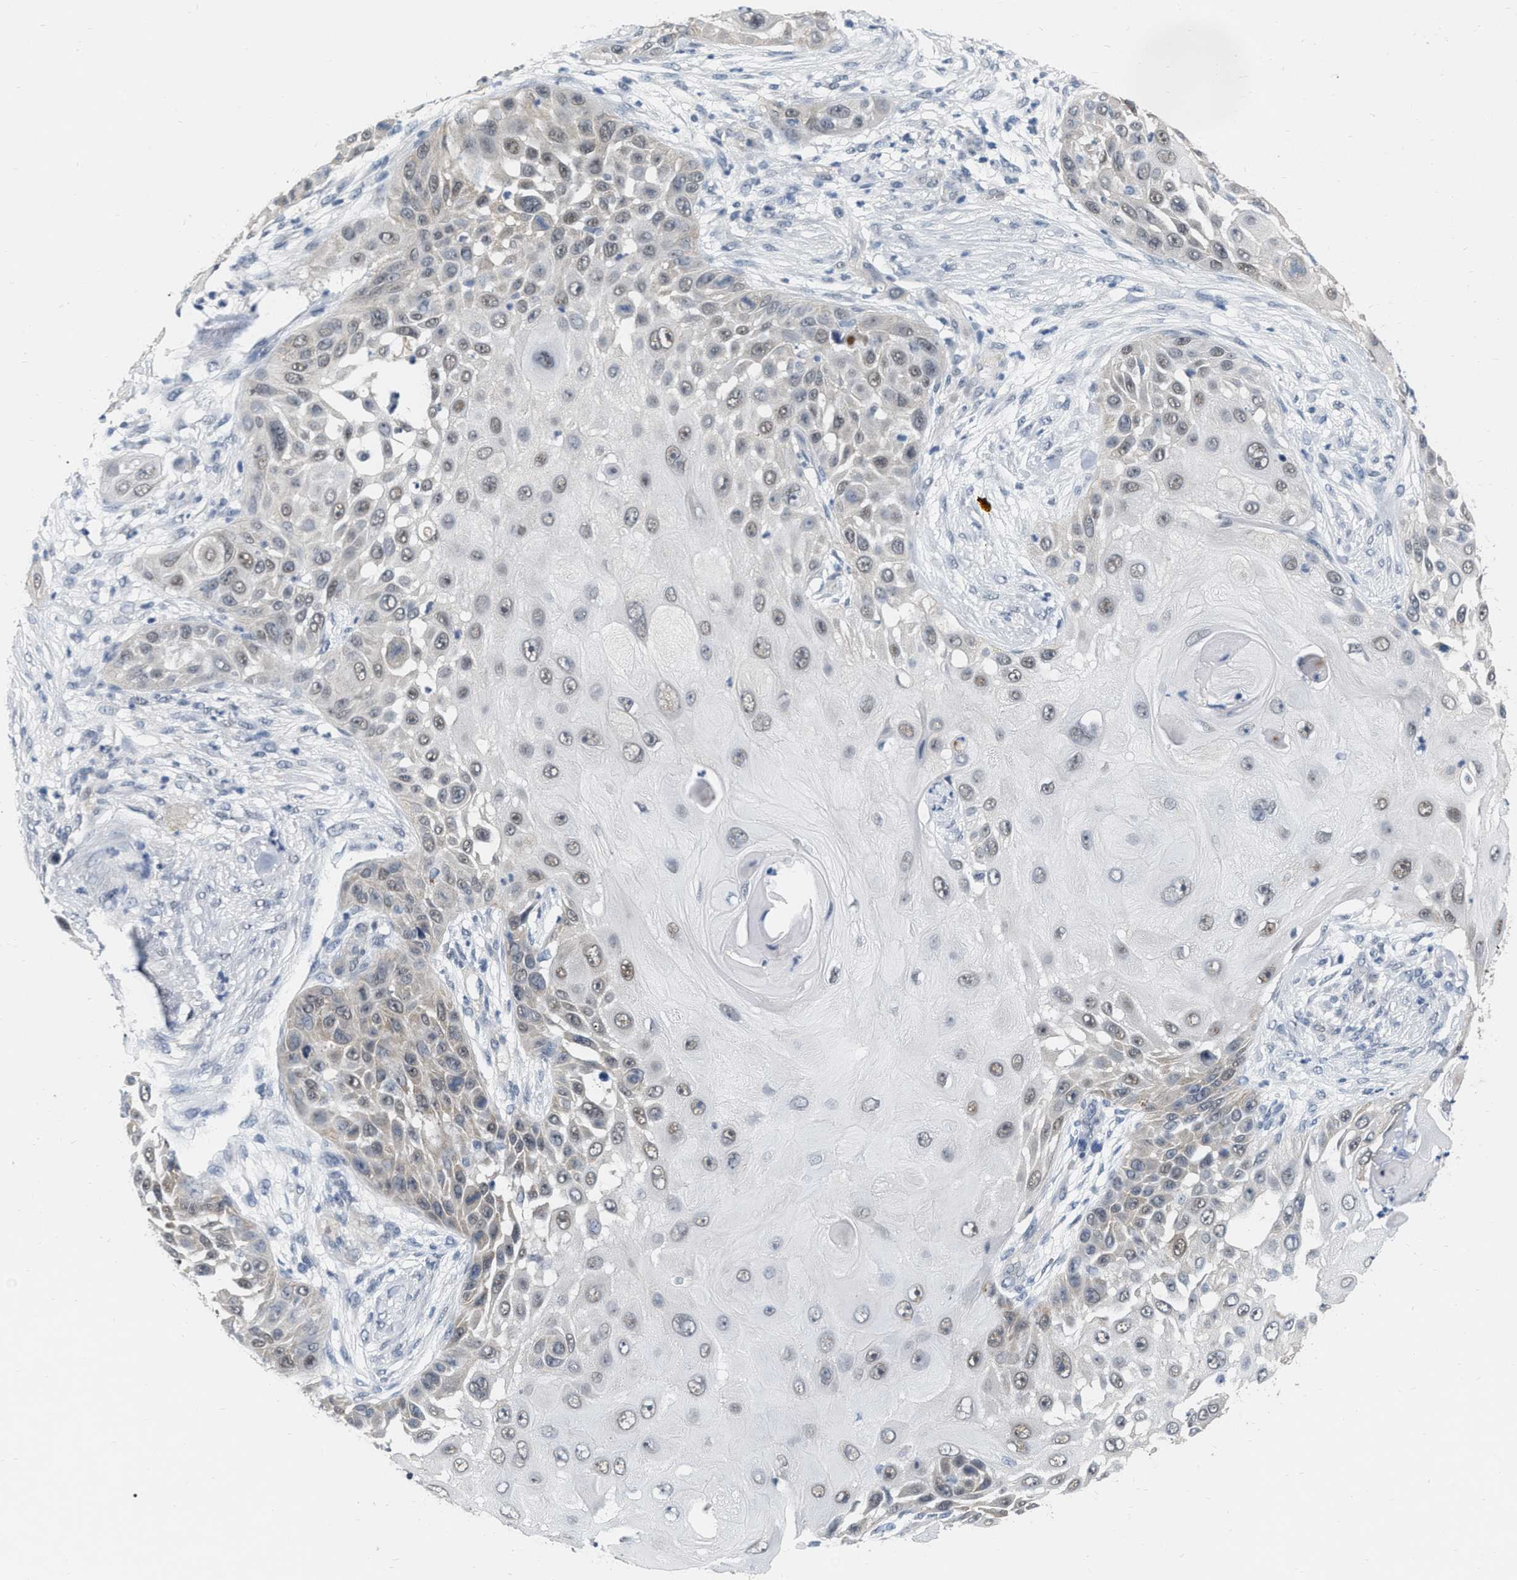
{"staining": {"intensity": "weak", "quantity": "<25%", "location": "nuclear"}, "tissue": "skin cancer", "cell_type": "Tumor cells", "image_type": "cancer", "snomed": [{"axis": "morphology", "description": "Squamous cell carcinoma, NOS"}, {"axis": "topography", "description": "Skin"}], "caption": "Immunohistochemical staining of squamous cell carcinoma (skin) displays no significant positivity in tumor cells.", "gene": "RUVBL1", "patient": {"sex": "female", "age": 44}}